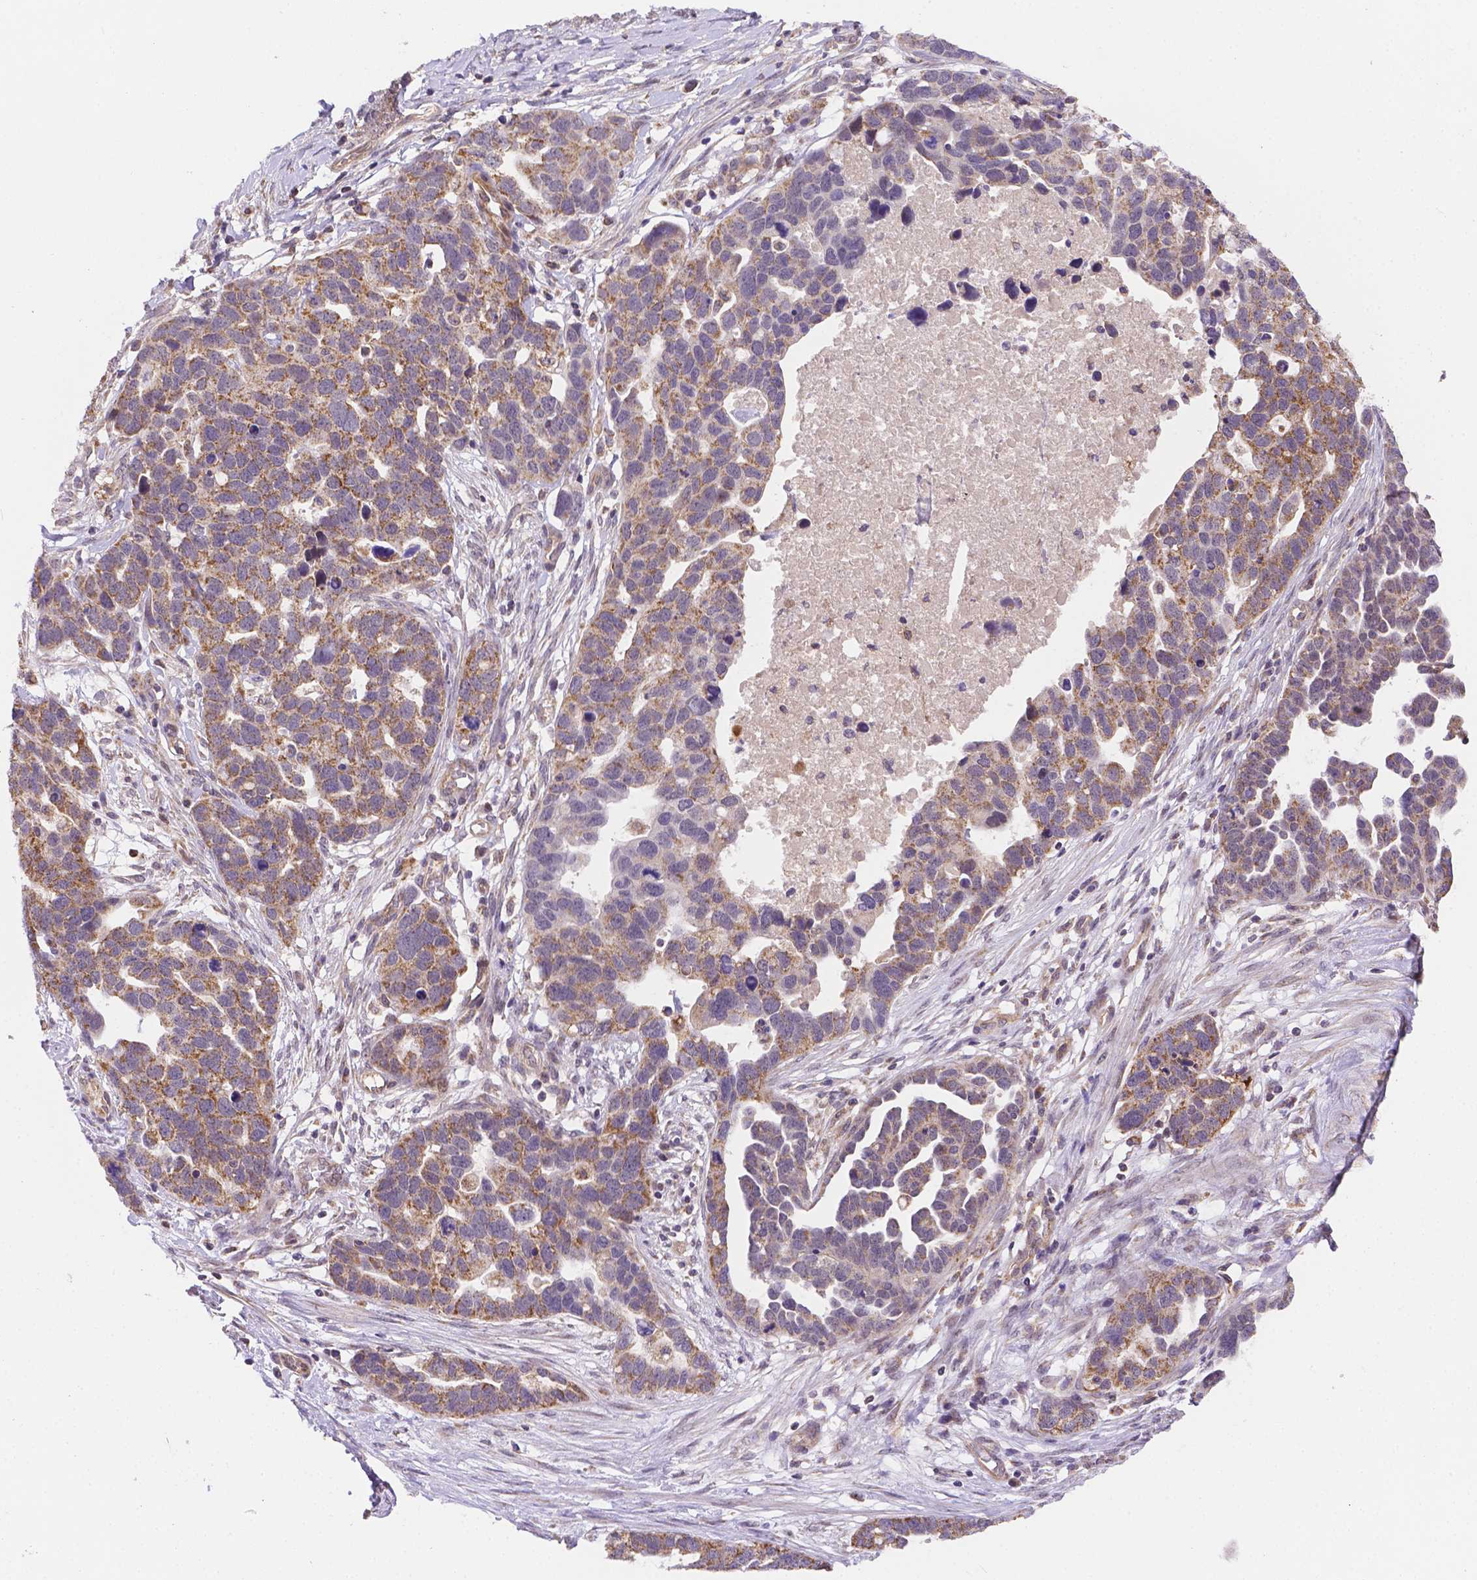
{"staining": {"intensity": "moderate", "quantity": ">75%", "location": "cytoplasmic/membranous"}, "tissue": "ovarian cancer", "cell_type": "Tumor cells", "image_type": "cancer", "snomed": [{"axis": "morphology", "description": "Cystadenocarcinoma, serous, NOS"}, {"axis": "topography", "description": "Ovary"}], "caption": "Immunohistochemistry (IHC) histopathology image of neoplastic tissue: human ovarian serous cystadenocarcinoma stained using IHC exhibits medium levels of moderate protein expression localized specifically in the cytoplasmic/membranous of tumor cells, appearing as a cytoplasmic/membranous brown color.", "gene": "CYYR1", "patient": {"sex": "female", "age": 54}}